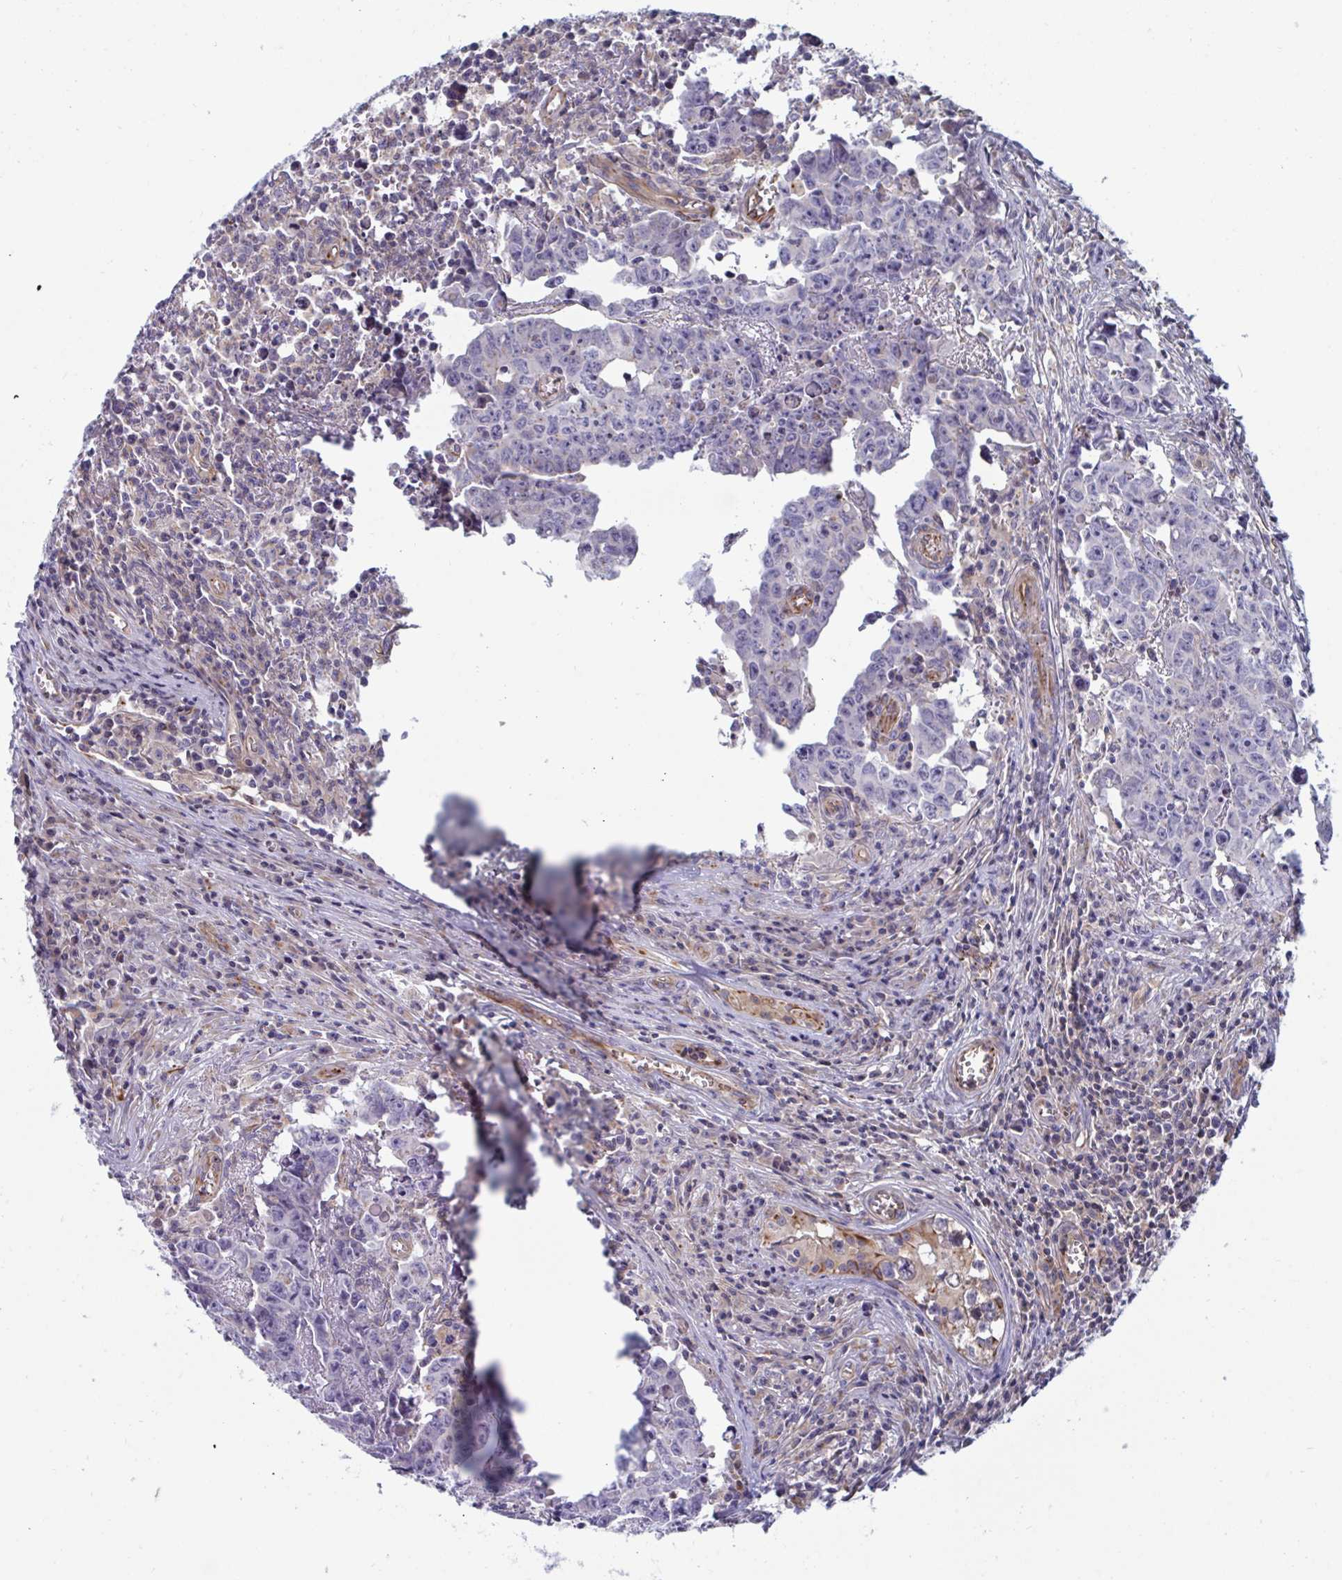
{"staining": {"intensity": "negative", "quantity": "none", "location": "none"}, "tissue": "testis cancer", "cell_type": "Tumor cells", "image_type": "cancer", "snomed": [{"axis": "morphology", "description": "Carcinoma, Embryonal, NOS"}, {"axis": "topography", "description": "Testis"}], "caption": "Immunohistochemistry of human testis cancer exhibits no expression in tumor cells. (Immunohistochemistry, brightfield microscopy, high magnification).", "gene": "SLC9A6", "patient": {"sex": "male", "age": 22}}